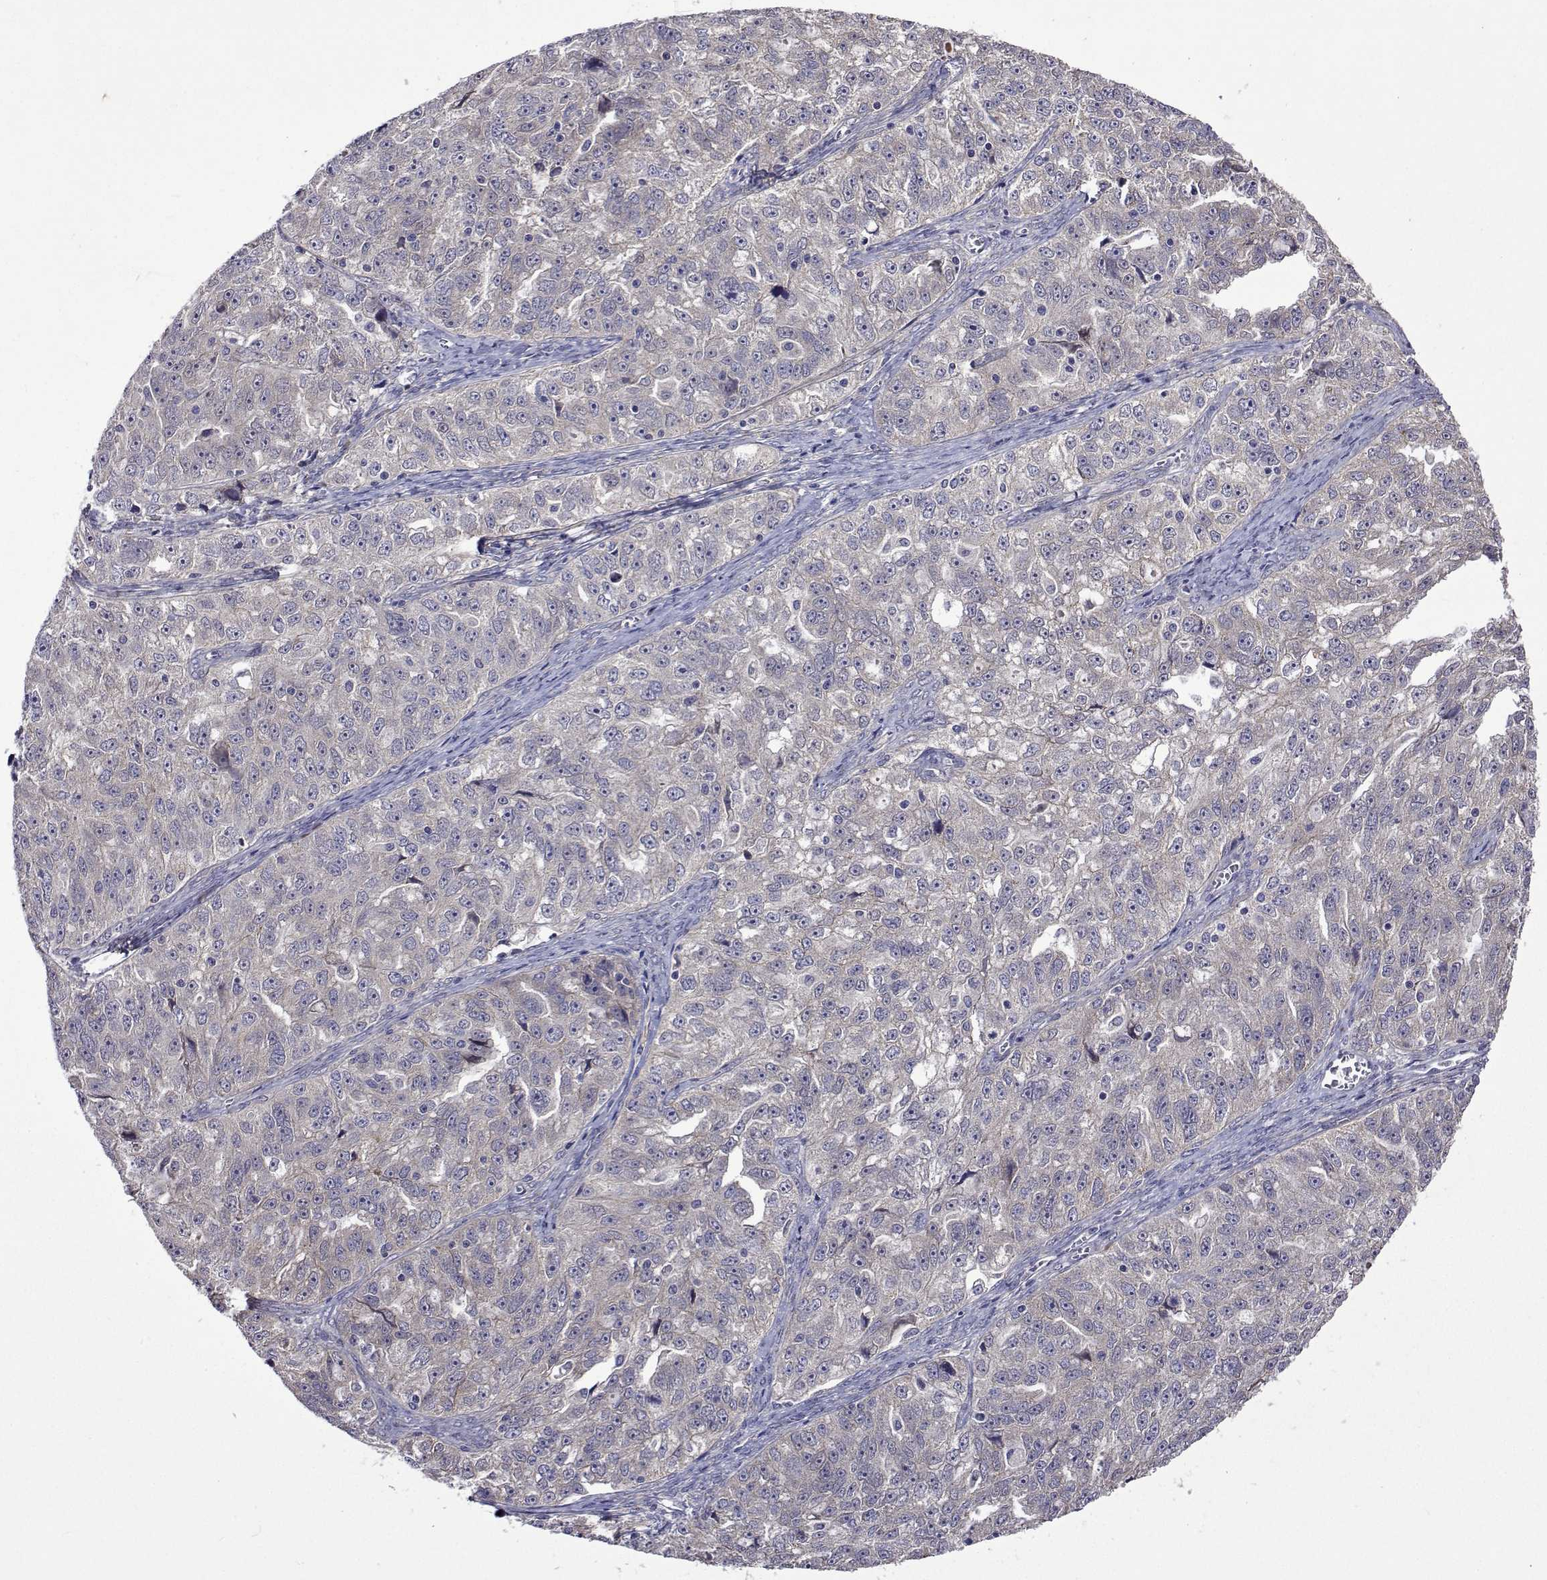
{"staining": {"intensity": "negative", "quantity": "none", "location": "none"}, "tissue": "ovarian cancer", "cell_type": "Tumor cells", "image_type": "cancer", "snomed": [{"axis": "morphology", "description": "Cystadenocarcinoma, serous, NOS"}, {"axis": "topography", "description": "Ovary"}], "caption": "Tumor cells show no significant staining in serous cystadenocarcinoma (ovarian).", "gene": "TARBP2", "patient": {"sex": "female", "age": 51}}